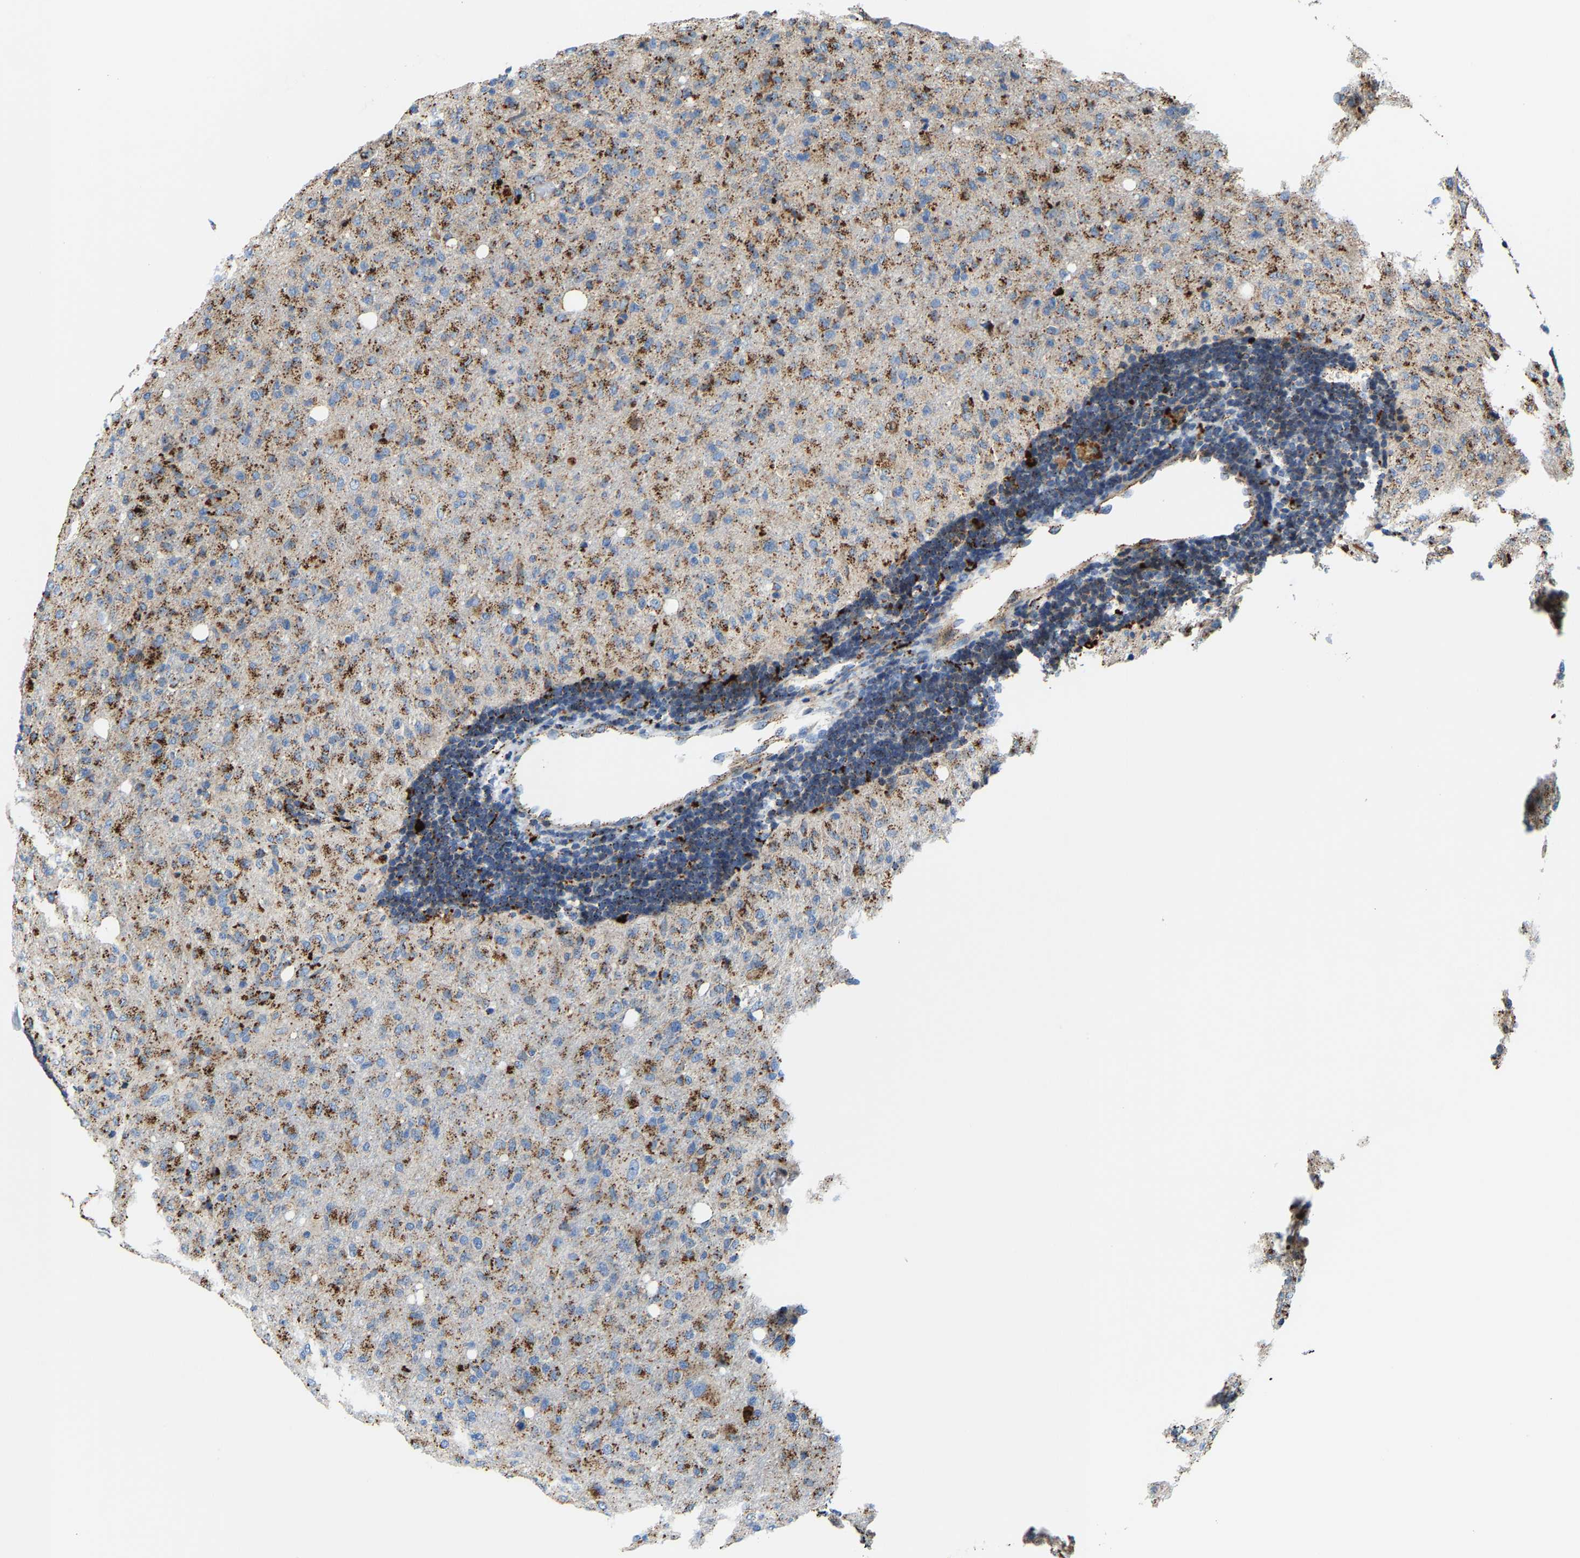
{"staining": {"intensity": "moderate", "quantity": ">75%", "location": "cytoplasmic/membranous"}, "tissue": "glioma", "cell_type": "Tumor cells", "image_type": "cancer", "snomed": [{"axis": "morphology", "description": "Glioma, malignant, High grade"}, {"axis": "topography", "description": "Brain"}], "caption": "About >75% of tumor cells in glioma reveal moderate cytoplasmic/membranous protein staining as visualized by brown immunohistochemical staining.", "gene": "DPP7", "patient": {"sex": "female", "age": 57}}